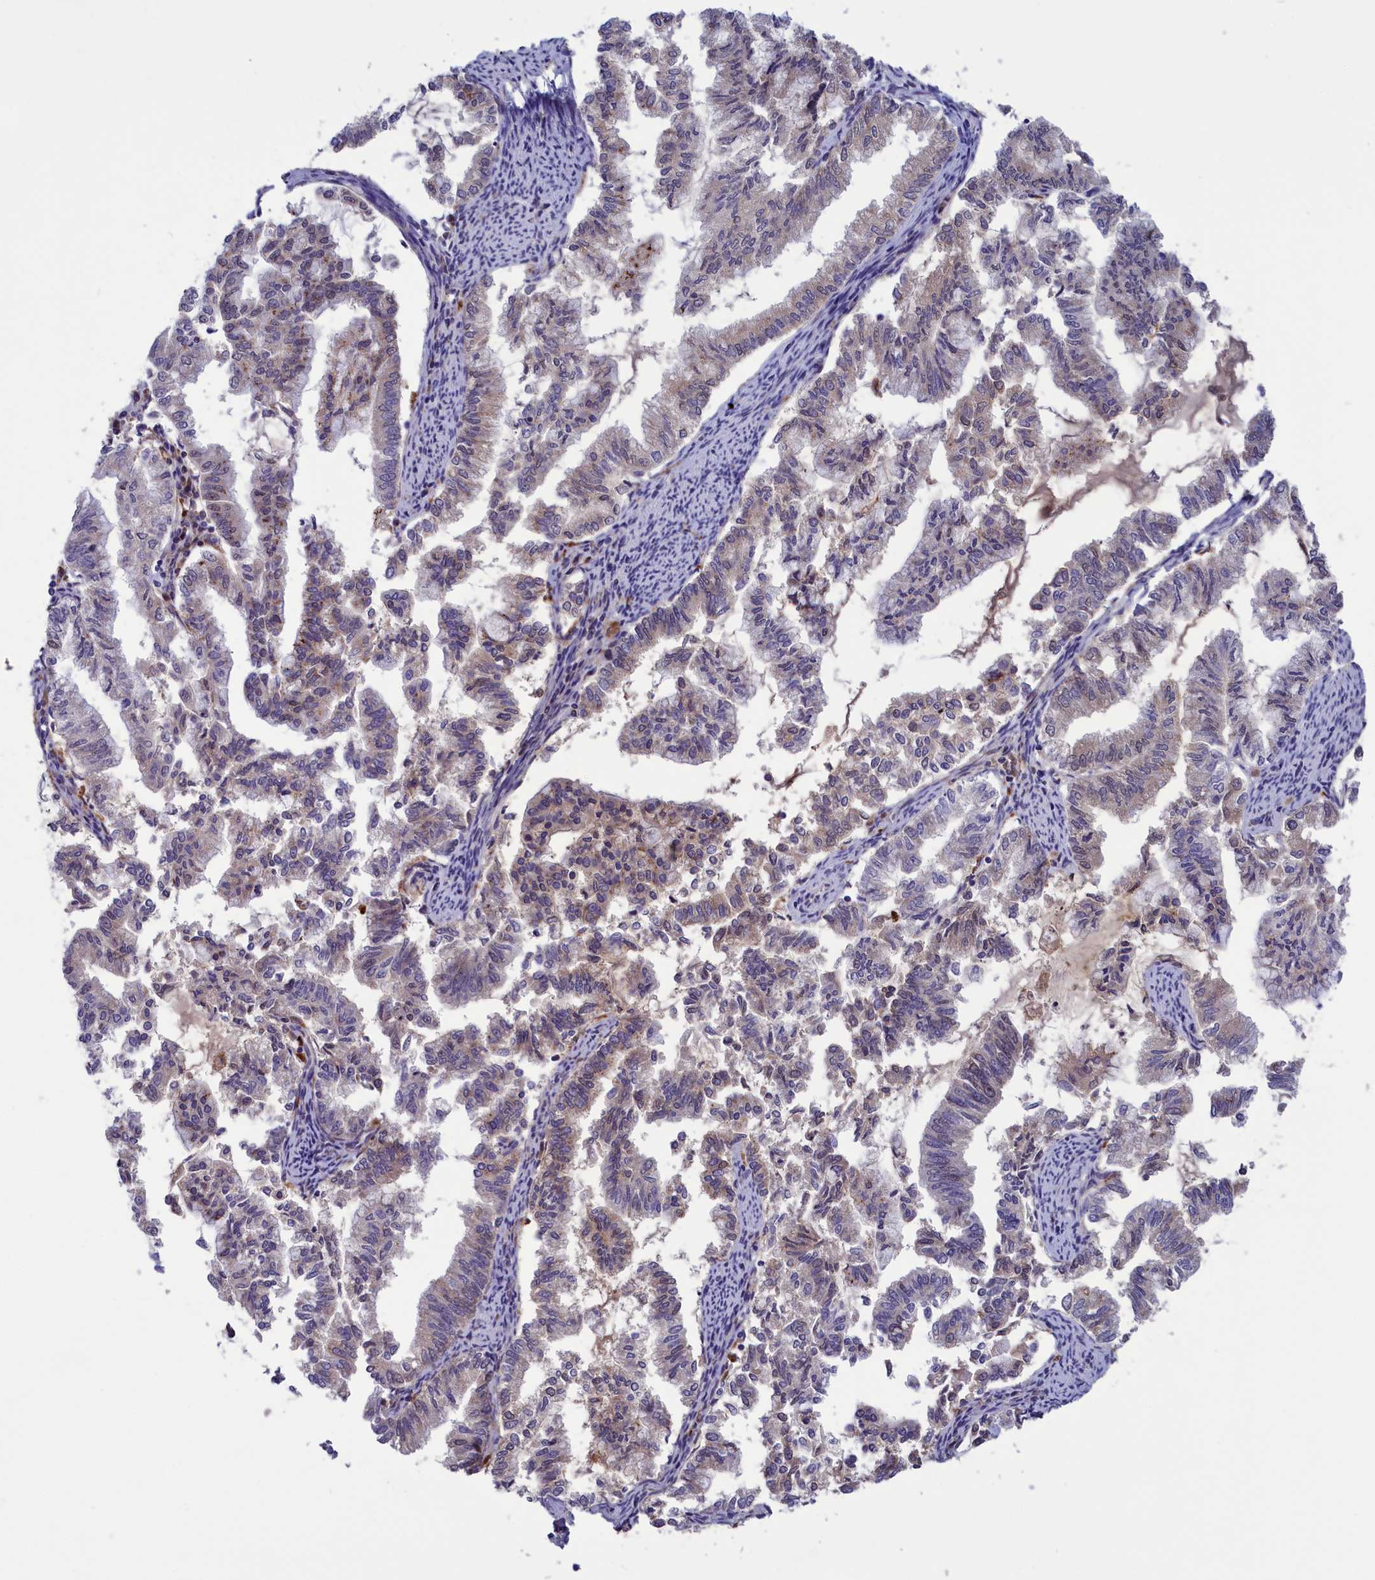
{"staining": {"intensity": "weak", "quantity": "<25%", "location": "cytoplasmic/membranous,nuclear"}, "tissue": "endometrial cancer", "cell_type": "Tumor cells", "image_type": "cancer", "snomed": [{"axis": "morphology", "description": "Adenocarcinoma, NOS"}, {"axis": "topography", "description": "Endometrium"}], "caption": "Tumor cells are negative for protein expression in human endometrial cancer.", "gene": "STYX", "patient": {"sex": "female", "age": 79}}